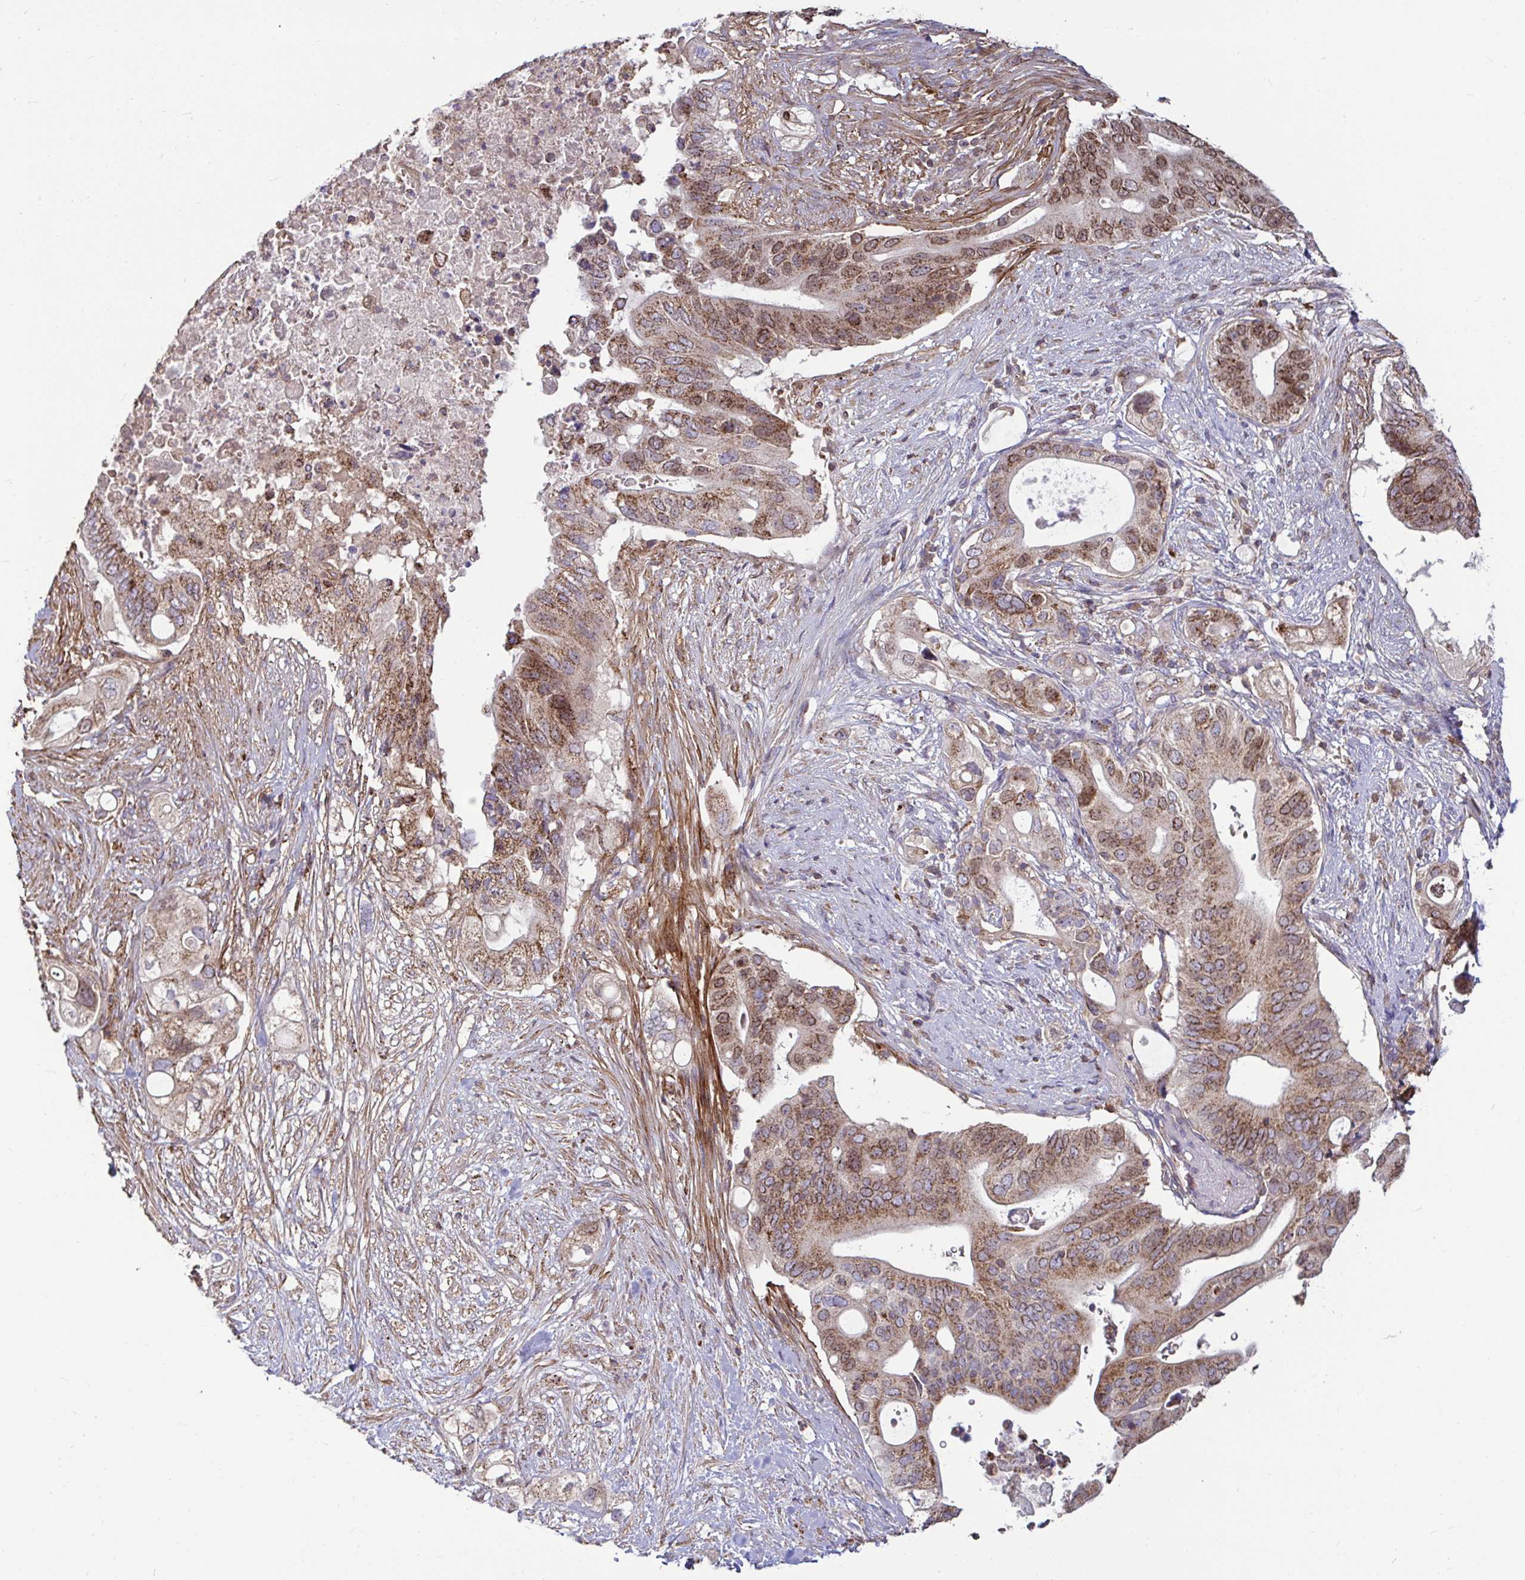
{"staining": {"intensity": "moderate", "quantity": ">75%", "location": "cytoplasmic/membranous,nuclear"}, "tissue": "pancreatic cancer", "cell_type": "Tumor cells", "image_type": "cancer", "snomed": [{"axis": "morphology", "description": "Adenocarcinoma, NOS"}, {"axis": "topography", "description": "Pancreas"}], "caption": "Immunohistochemistry histopathology image of pancreatic cancer stained for a protein (brown), which shows medium levels of moderate cytoplasmic/membranous and nuclear positivity in about >75% of tumor cells.", "gene": "SPRY1", "patient": {"sex": "female", "age": 72}}